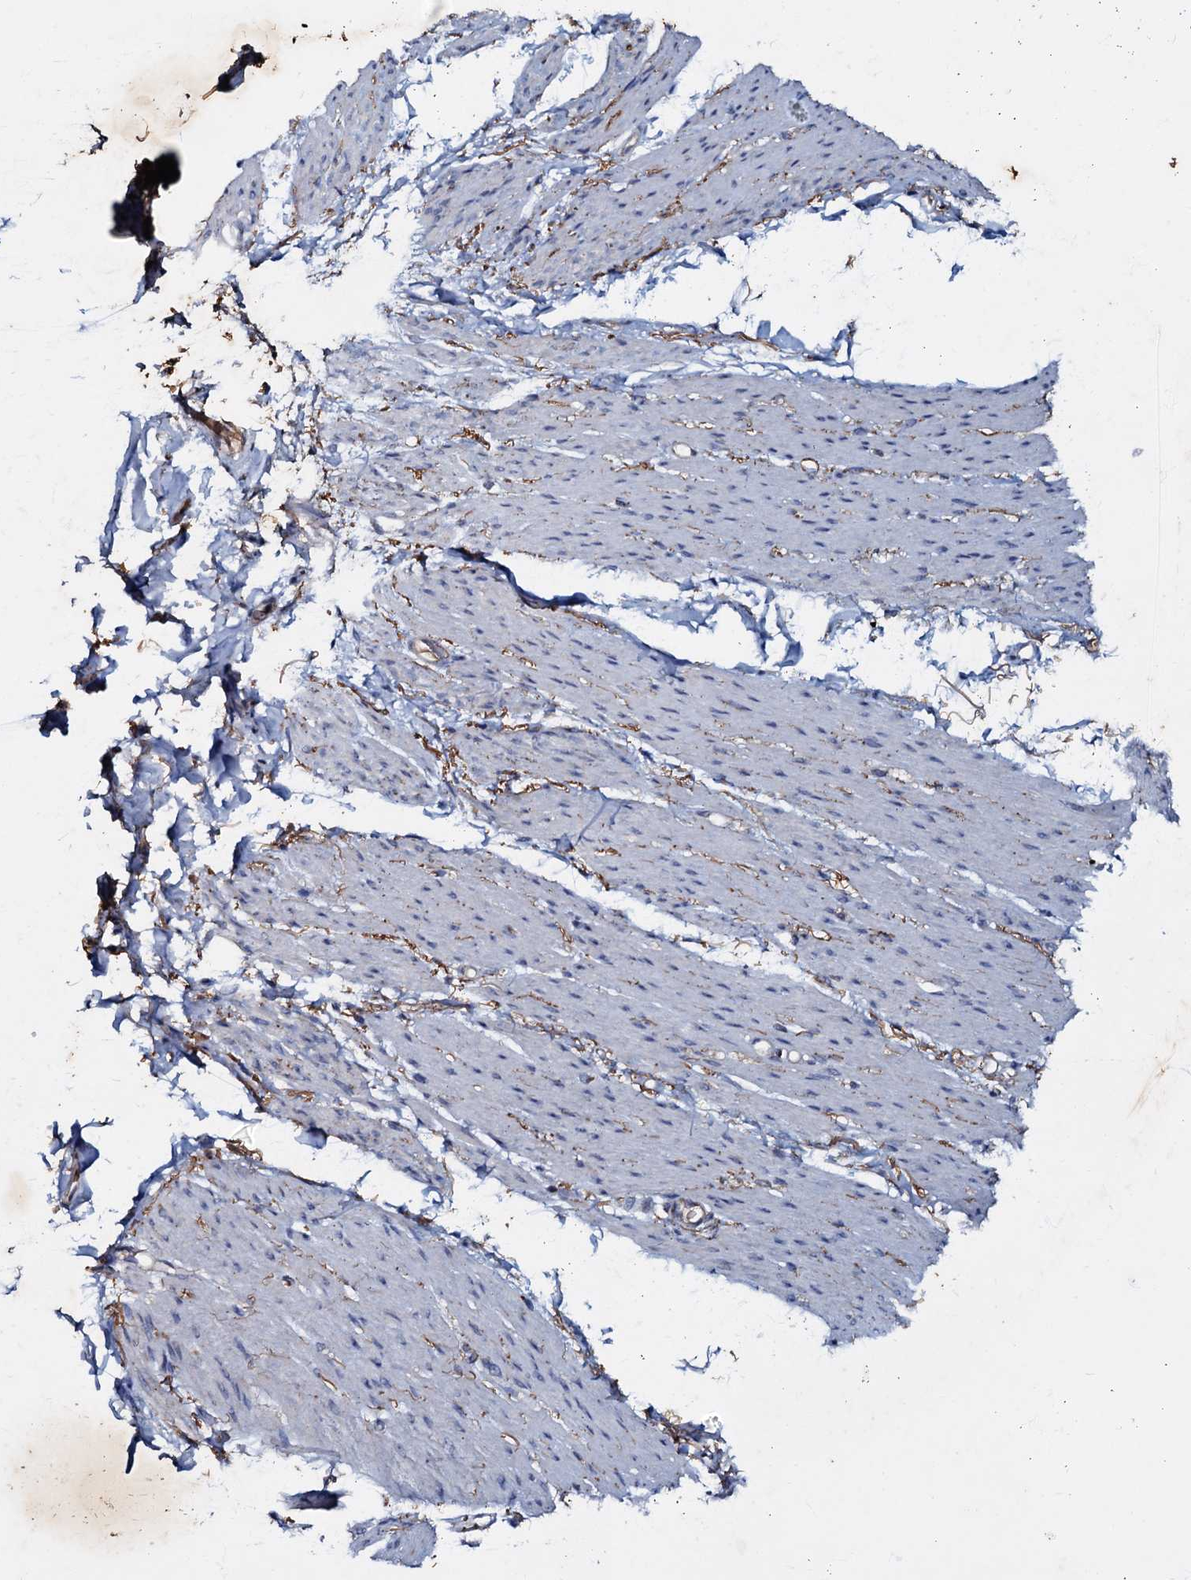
{"staining": {"intensity": "strong", "quantity": "<25%", "location": "cytoplasmic/membranous"}, "tissue": "adipose tissue", "cell_type": "Adipocytes", "image_type": "normal", "snomed": [{"axis": "morphology", "description": "Normal tissue, NOS"}, {"axis": "topography", "description": "Colon"}, {"axis": "topography", "description": "Peripheral nerve tissue"}], "caption": "Human adipose tissue stained with a brown dye displays strong cytoplasmic/membranous positive positivity in approximately <25% of adipocytes.", "gene": "MANSC4", "patient": {"sex": "female", "age": 61}}